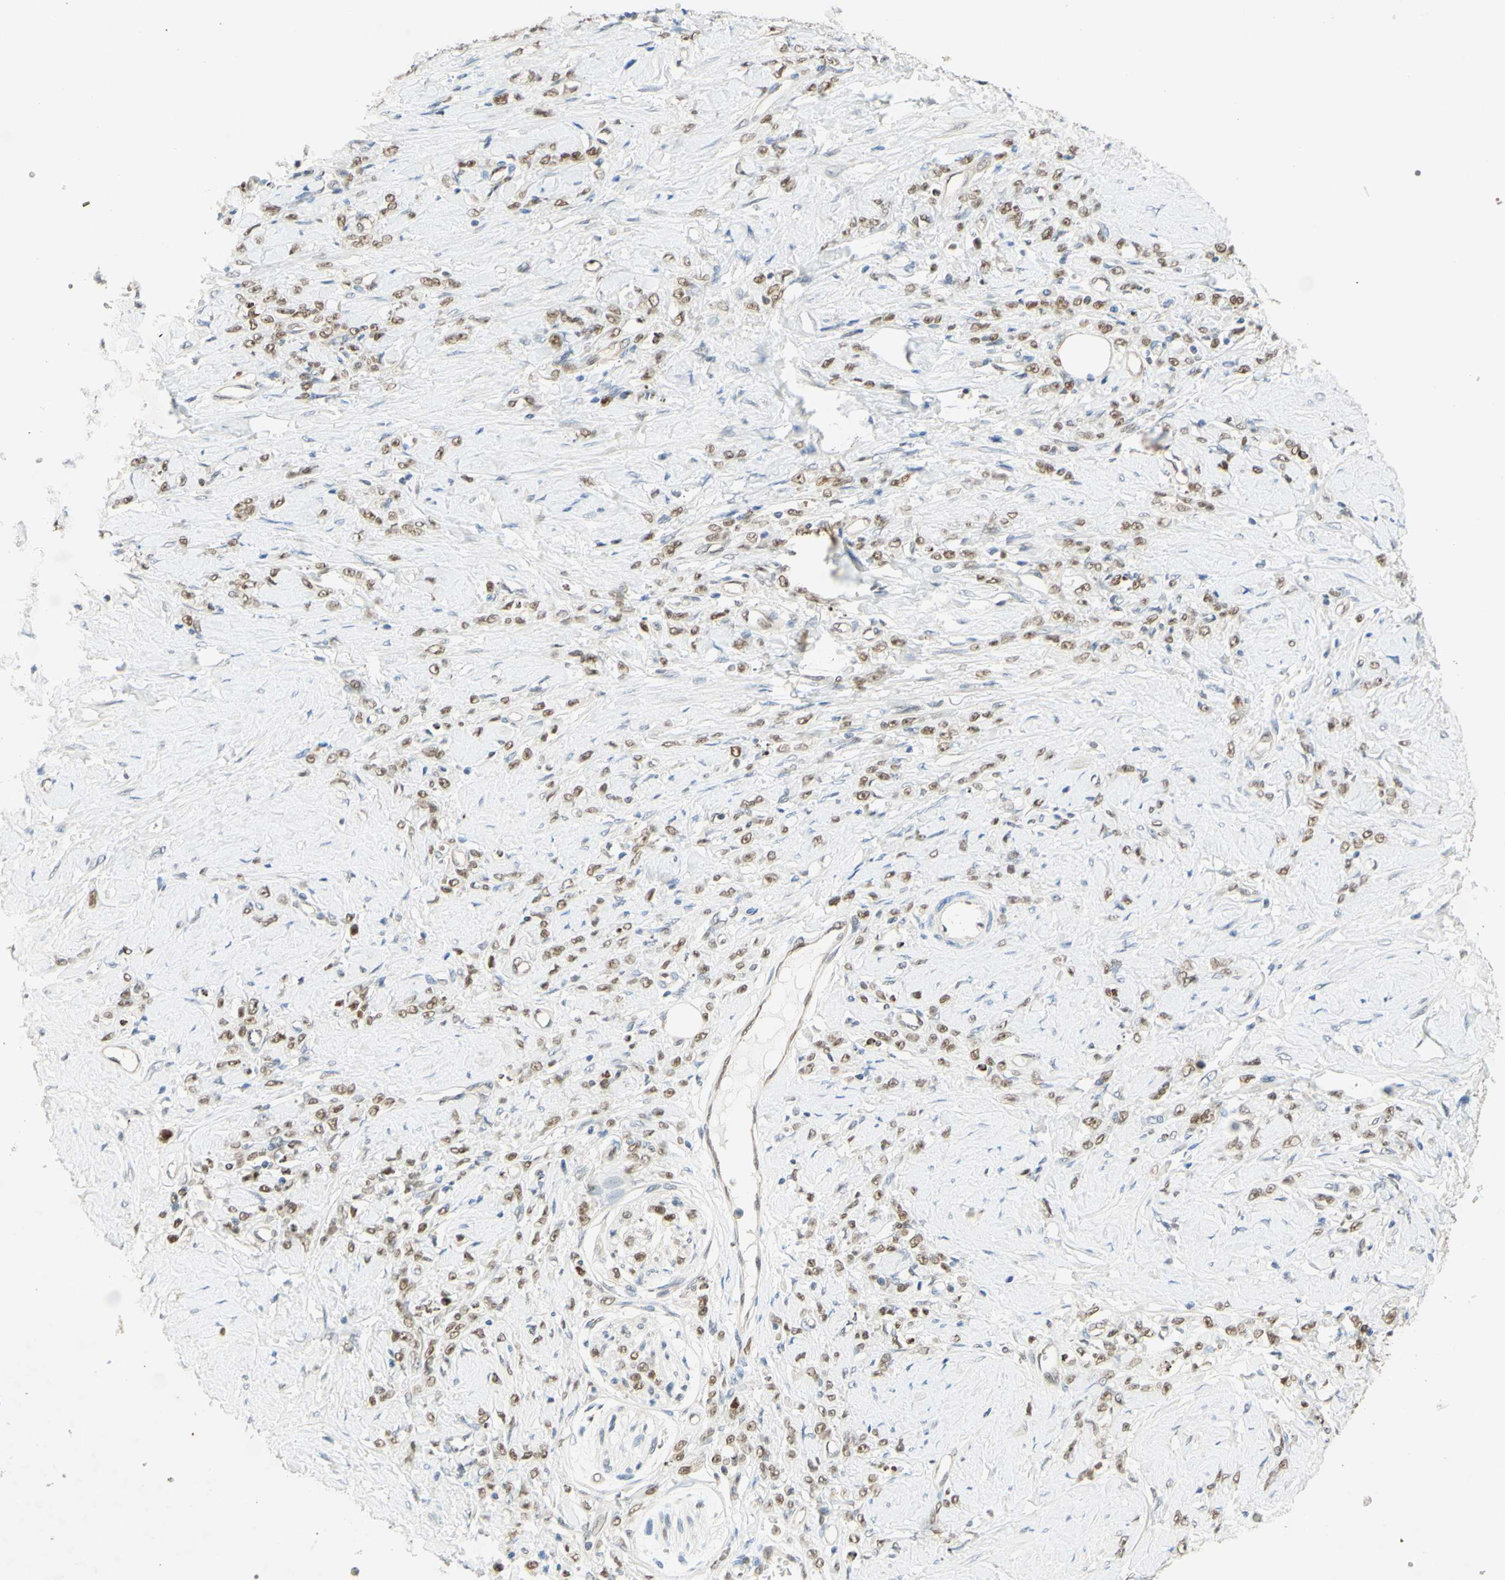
{"staining": {"intensity": "weak", "quantity": ">75%", "location": "nuclear"}, "tissue": "stomach cancer", "cell_type": "Tumor cells", "image_type": "cancer", "snomed": [{"axis": "morphology", "description": "Adenocarcinoma, NOS"}, {"axis": "topography", "description": "Stomach"}], "caption": "A brown stain labels weak nuclear staining of a protein in human adenocarcinoma (stomach) tumor cells. (DAB = brown stain, brightfield microscopy at high magnification).", "gene": "POLB", "patient": {"sex": "male", "age": 82}}